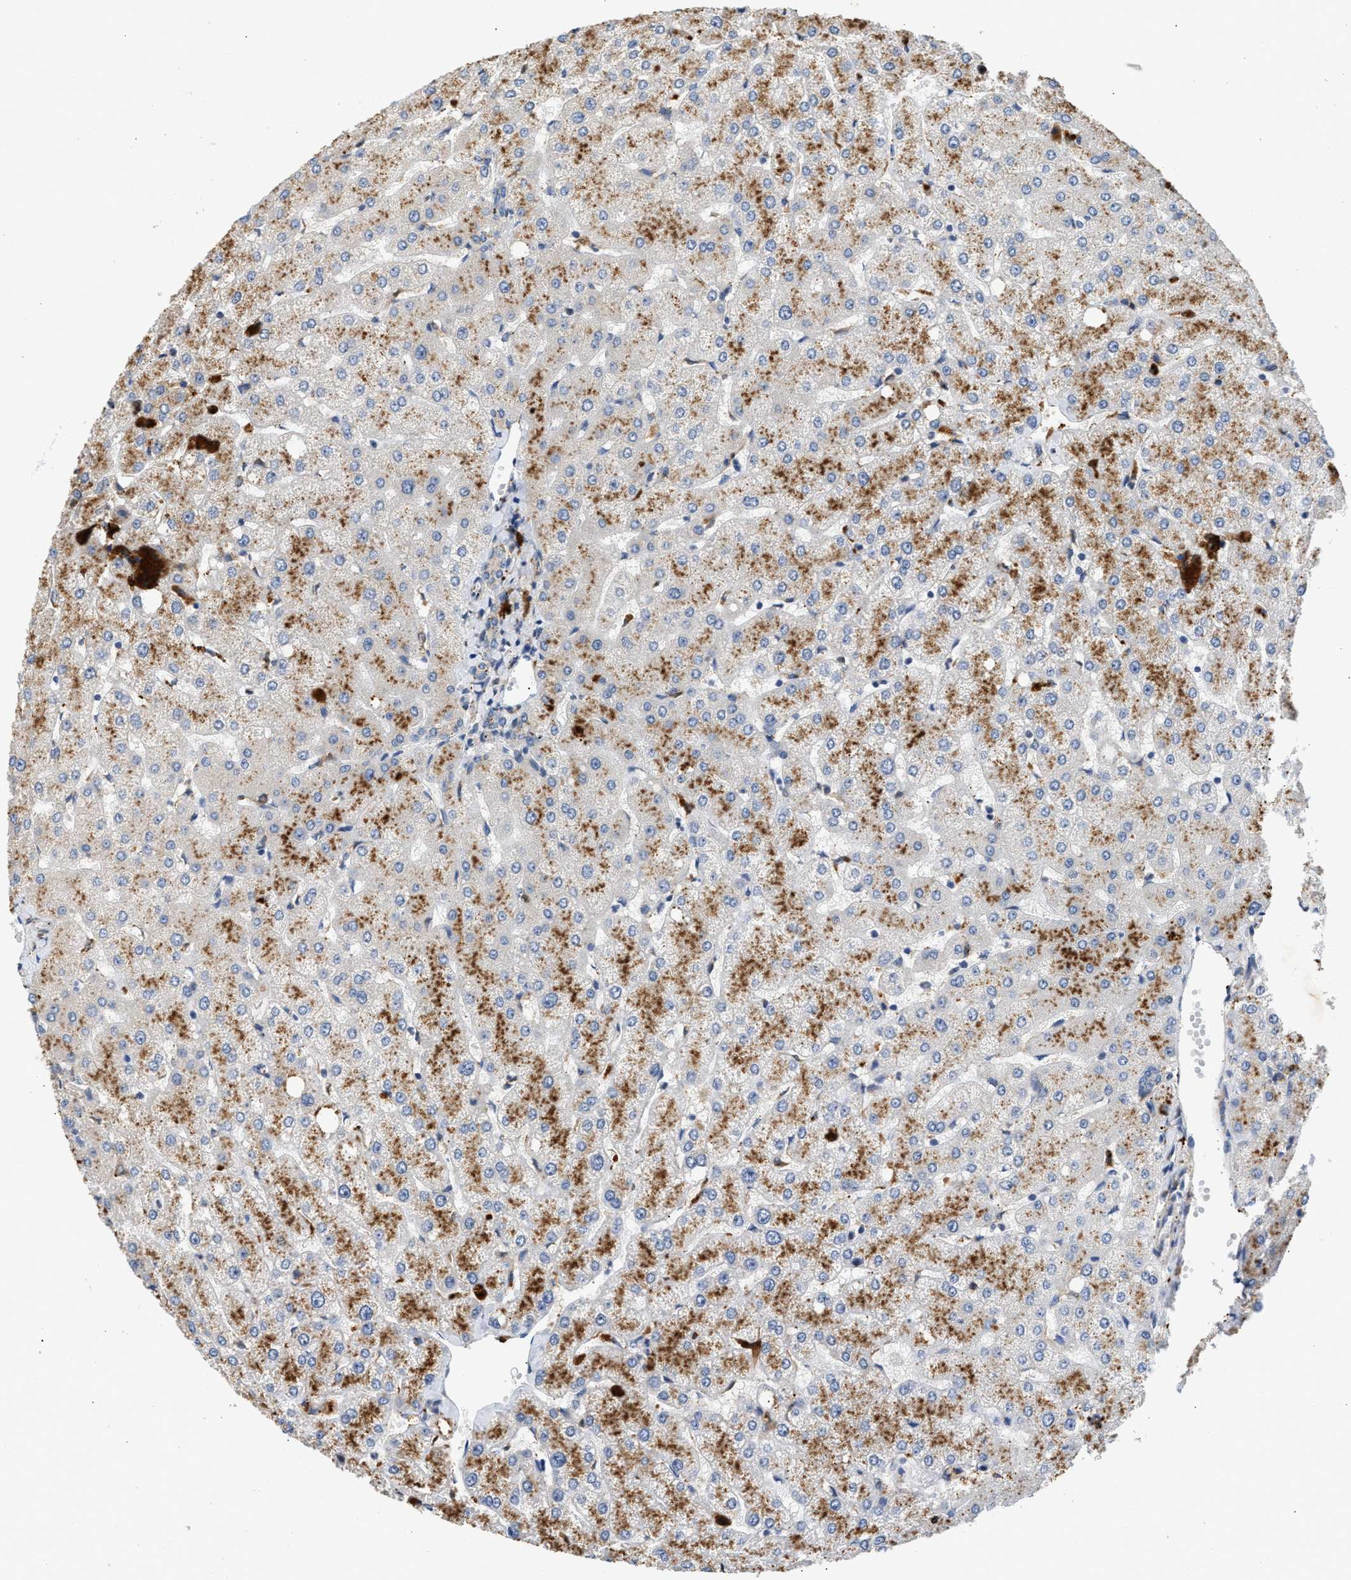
{"staining": {"intensity": "weak", "quantity": "<25%", "location": "cytoplasmic/membranous"}, "tissue": "liver", "cell_type": "Cholangiocytes", "image_type": "normal", "snomed": [{"axis": "morphology", "description": "Normal tissue, NOS"}, {"axis": "topography", "description": "Liver"}], "caption": "Cholangiocytes show no significant staining in unremarkable liver.", "gene": "PPM1L", "patient": {"sex": "female", "age": 54}}